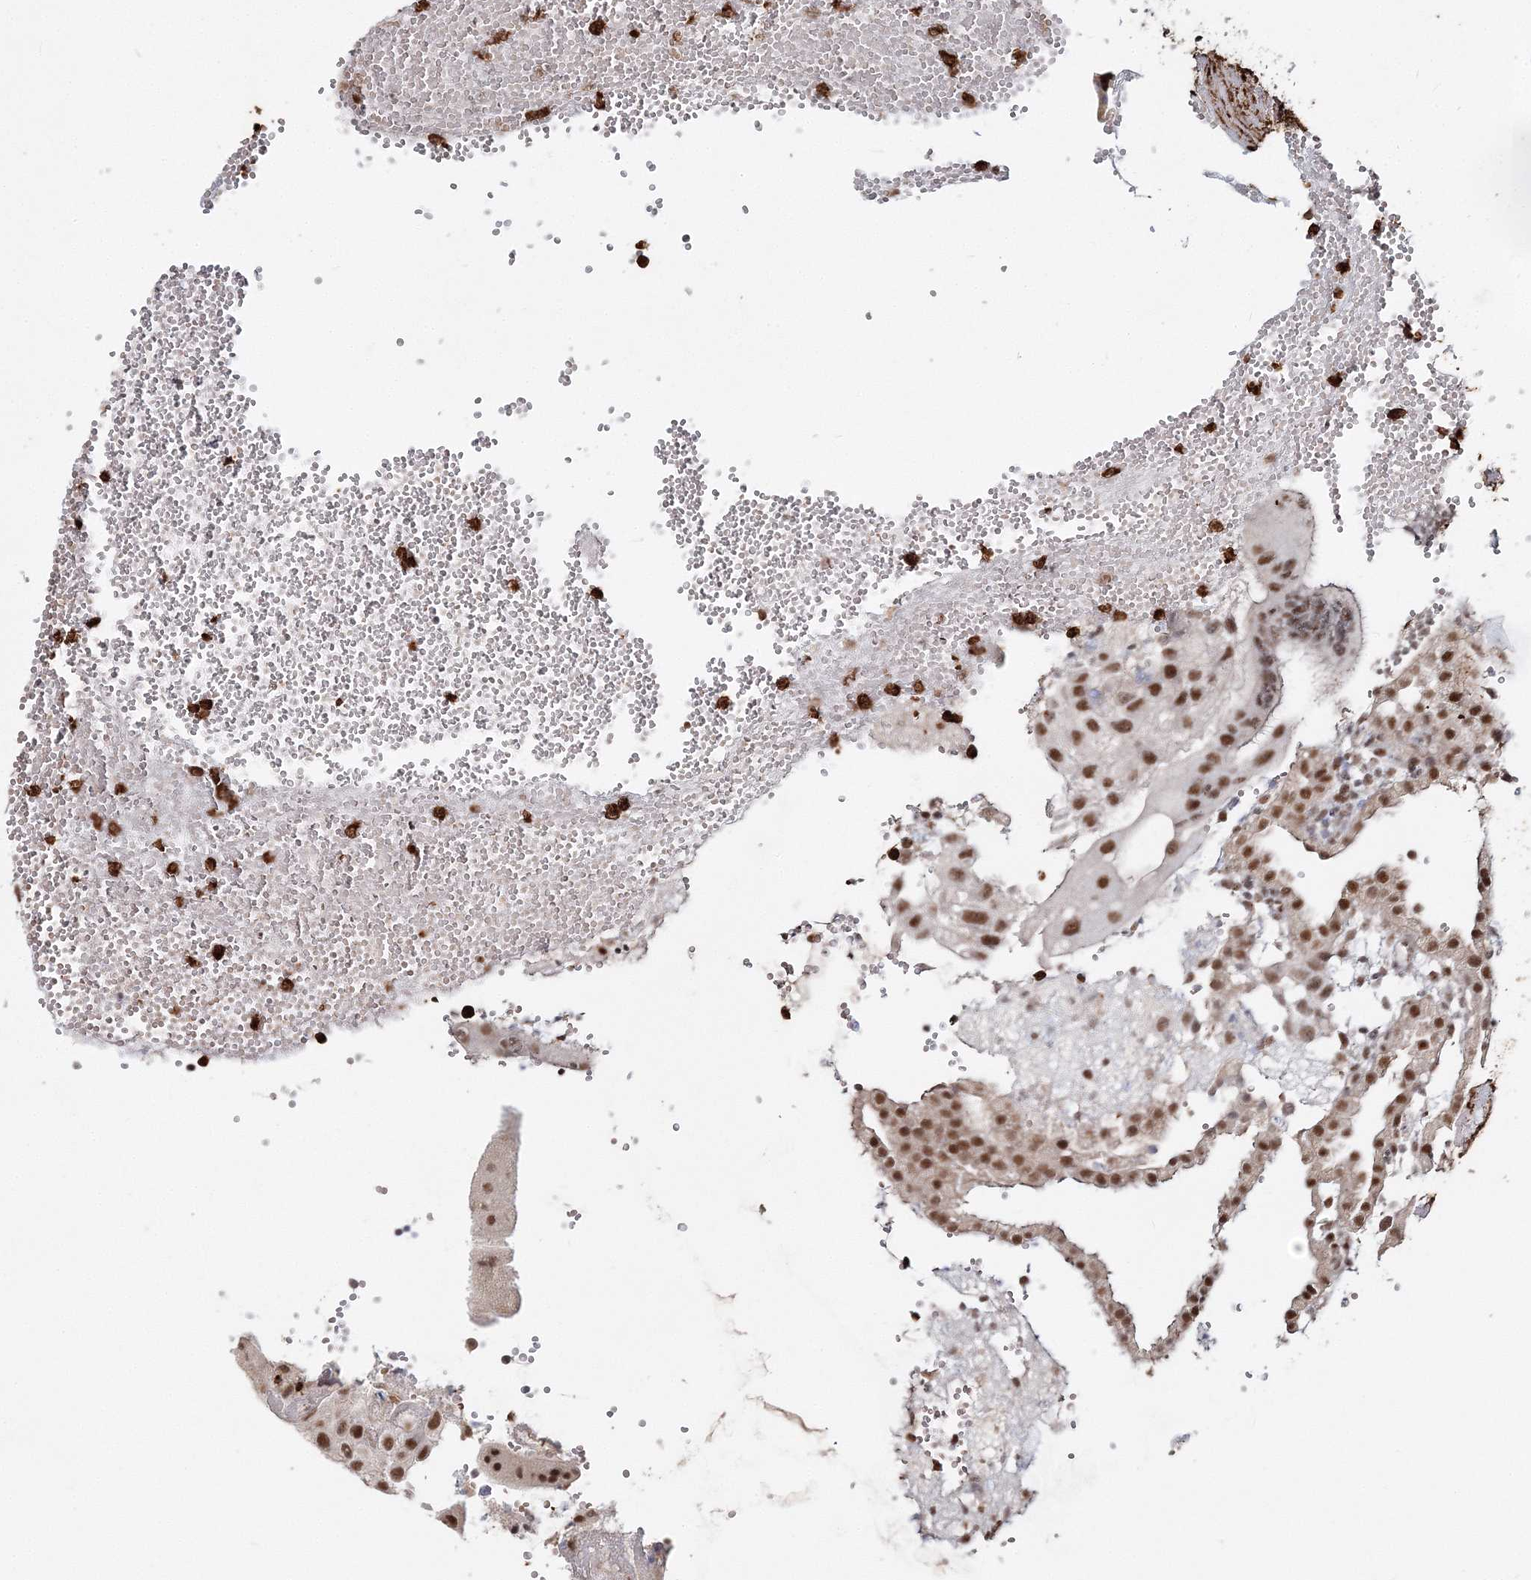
{"staining": {"intensity": "strong", "quantity": ">75%", "location": "nuclear"}, "tissue": "placenta", "cell_type": "Decidual cells", "image_type": "normal", "snomed": [{"axis": "morphology", "description": "Normal tissue, NOS"}, {"axis": "topography", "description": "Placenta"}], "caption": "Benign placenta exhibits strong nuclear positivity in about >75% of decidual cells, visualized by immunohistochemistry. Ihc stains the protein of interest in brown and the nuclei are stained blue.", "gene": "ENSG00000290315", "patient": {"sex": "female", "age": 18}}